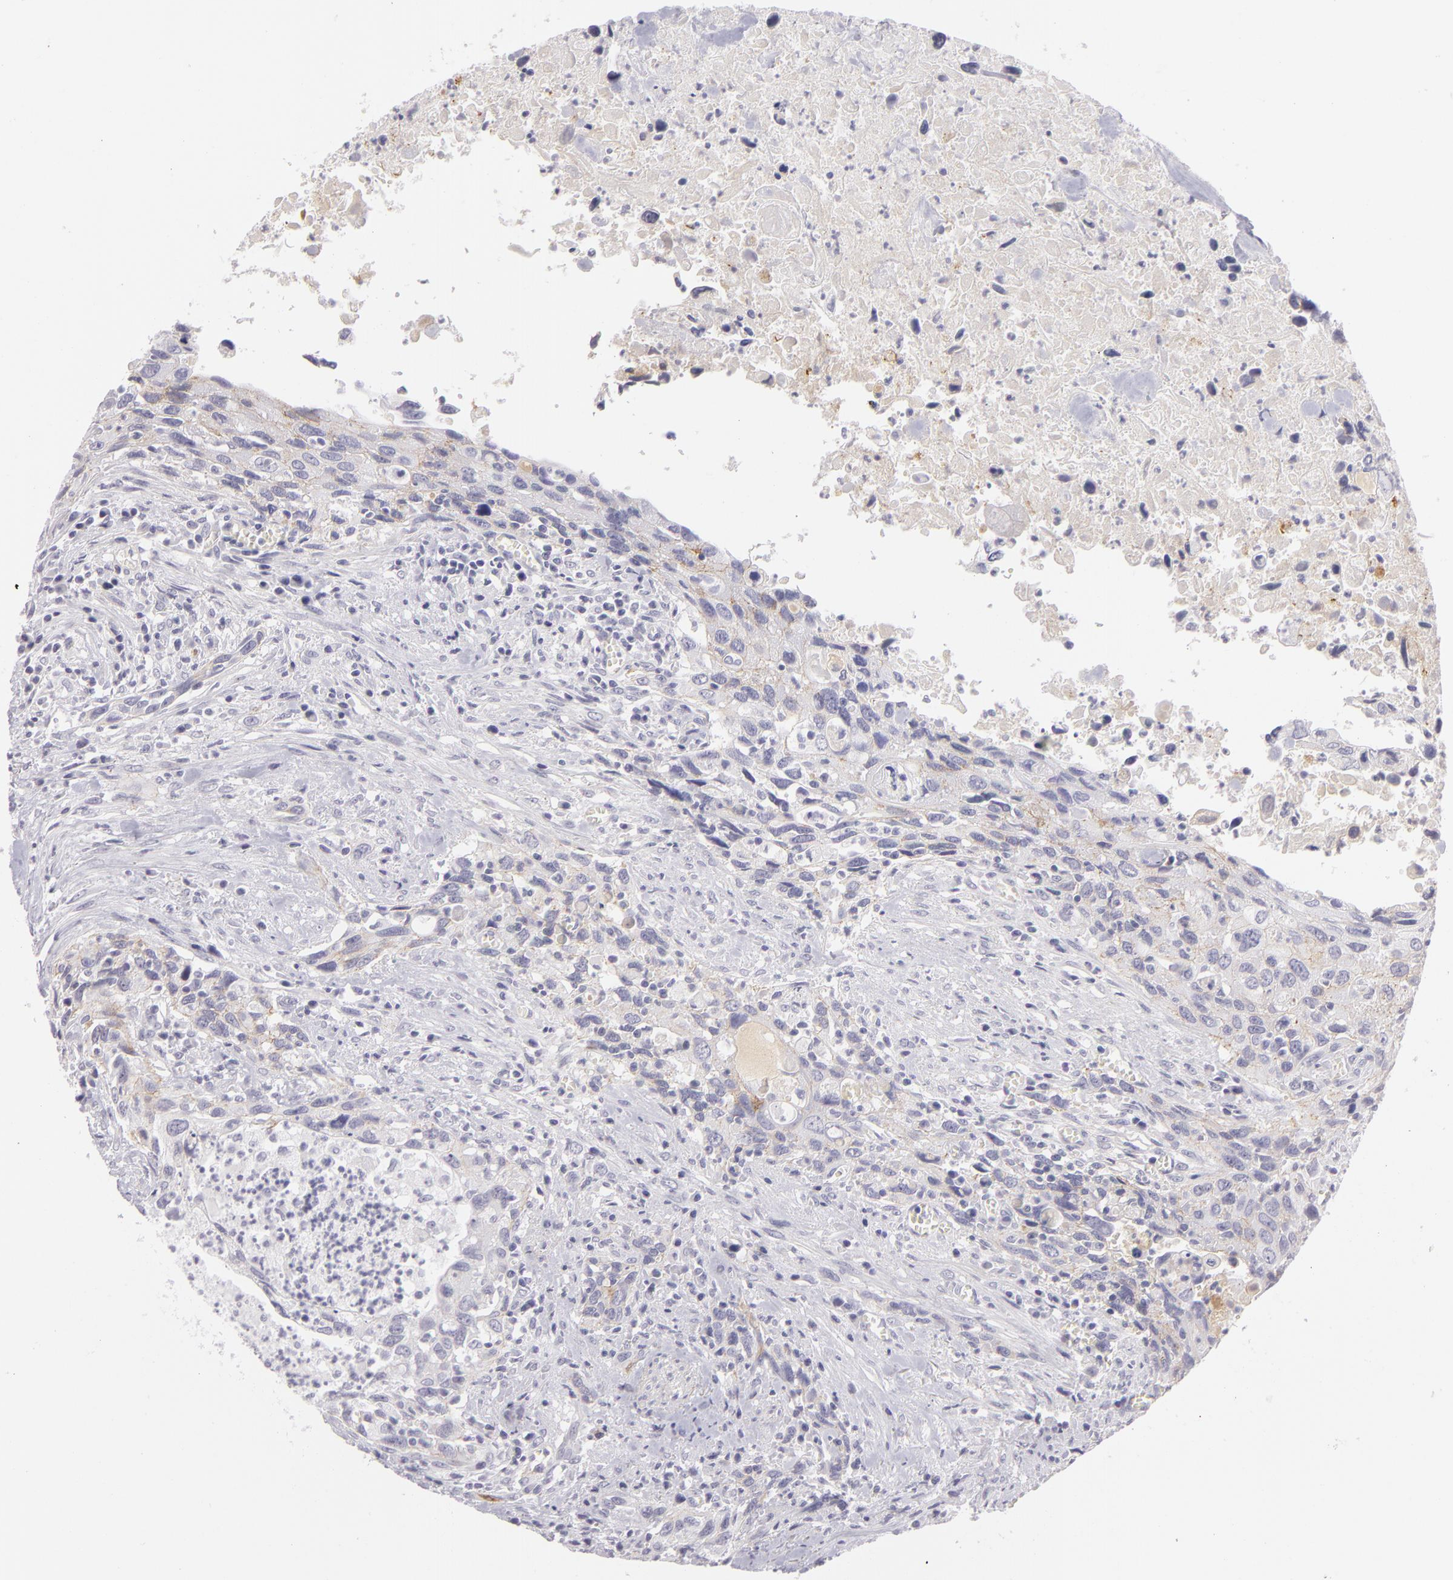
{"staining": {"intensity": "negative", "quantity": "none", "location": "none"}, "tissue": "urothelial cancer", "cell_type": "Tumor cells", "image_type": "cancer", "snomed": [{"axis": "morphology", "description": "Urothelial carcinoma, High grade"}, {"axis": "topography", "description": "Urinary bladder"}], "caption": "Tumor cells are negative for brown protein staining in urothelial cancer.", "gene": "CTNNB1", "patient": {"sex": "male", "age": 71}}